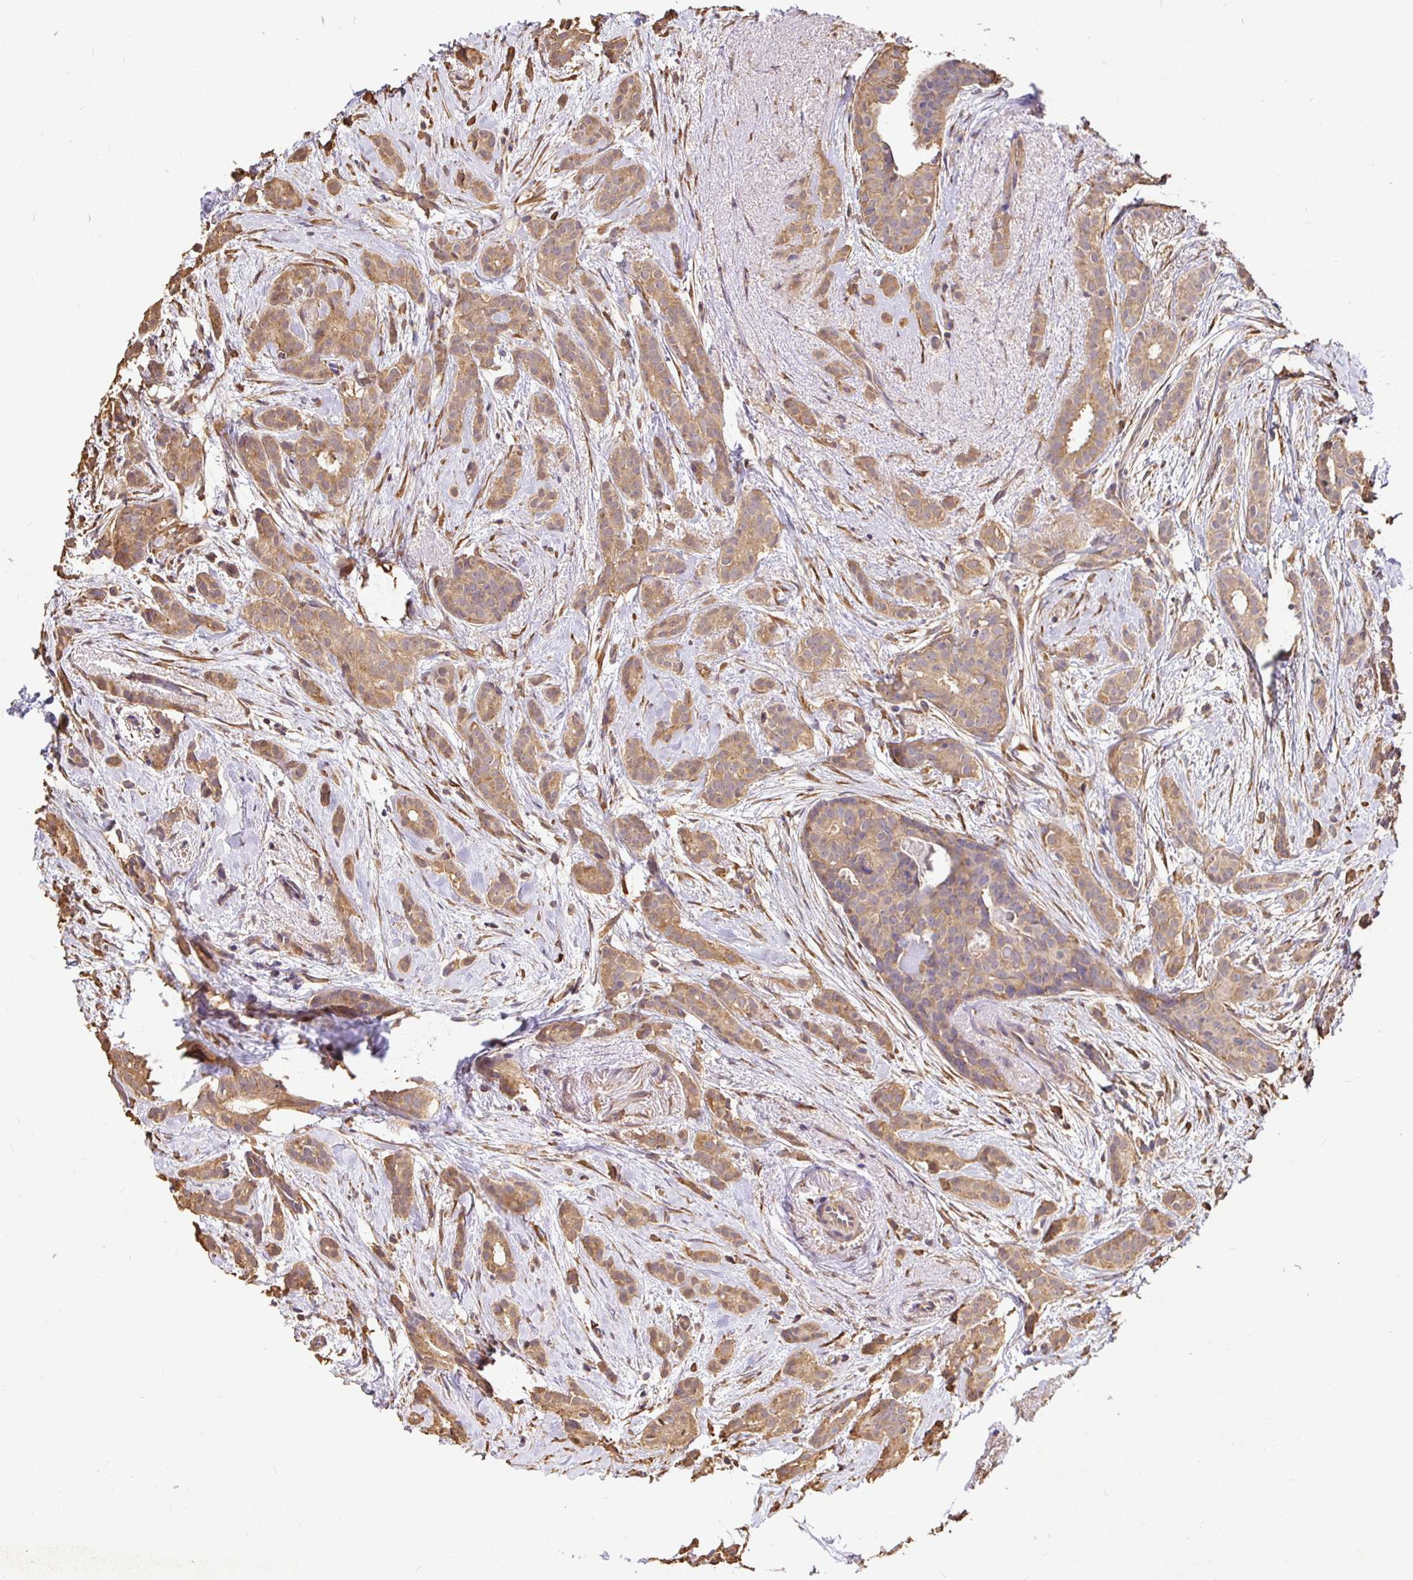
{"staining": {"intensity": "moderate", "quantity": ">75%", "location": "cytoplasmic/membranous"}, "tissue": "breast cancer", "cell_type": "Tumor cells", "image_type": "cancer", "snomed": [{"axis": "morphology", "description": "Duct carcinoma"}, {"axis": "topography", "description": "Breast"}], "caption": "Moderate cytoplasmic/membranous protein staining is identified in about >75% of tumor cells in intraductal carcinoma (breast).", "gene": "MAPK8IP3", "patient": {"sex": "female", "age": 65}}